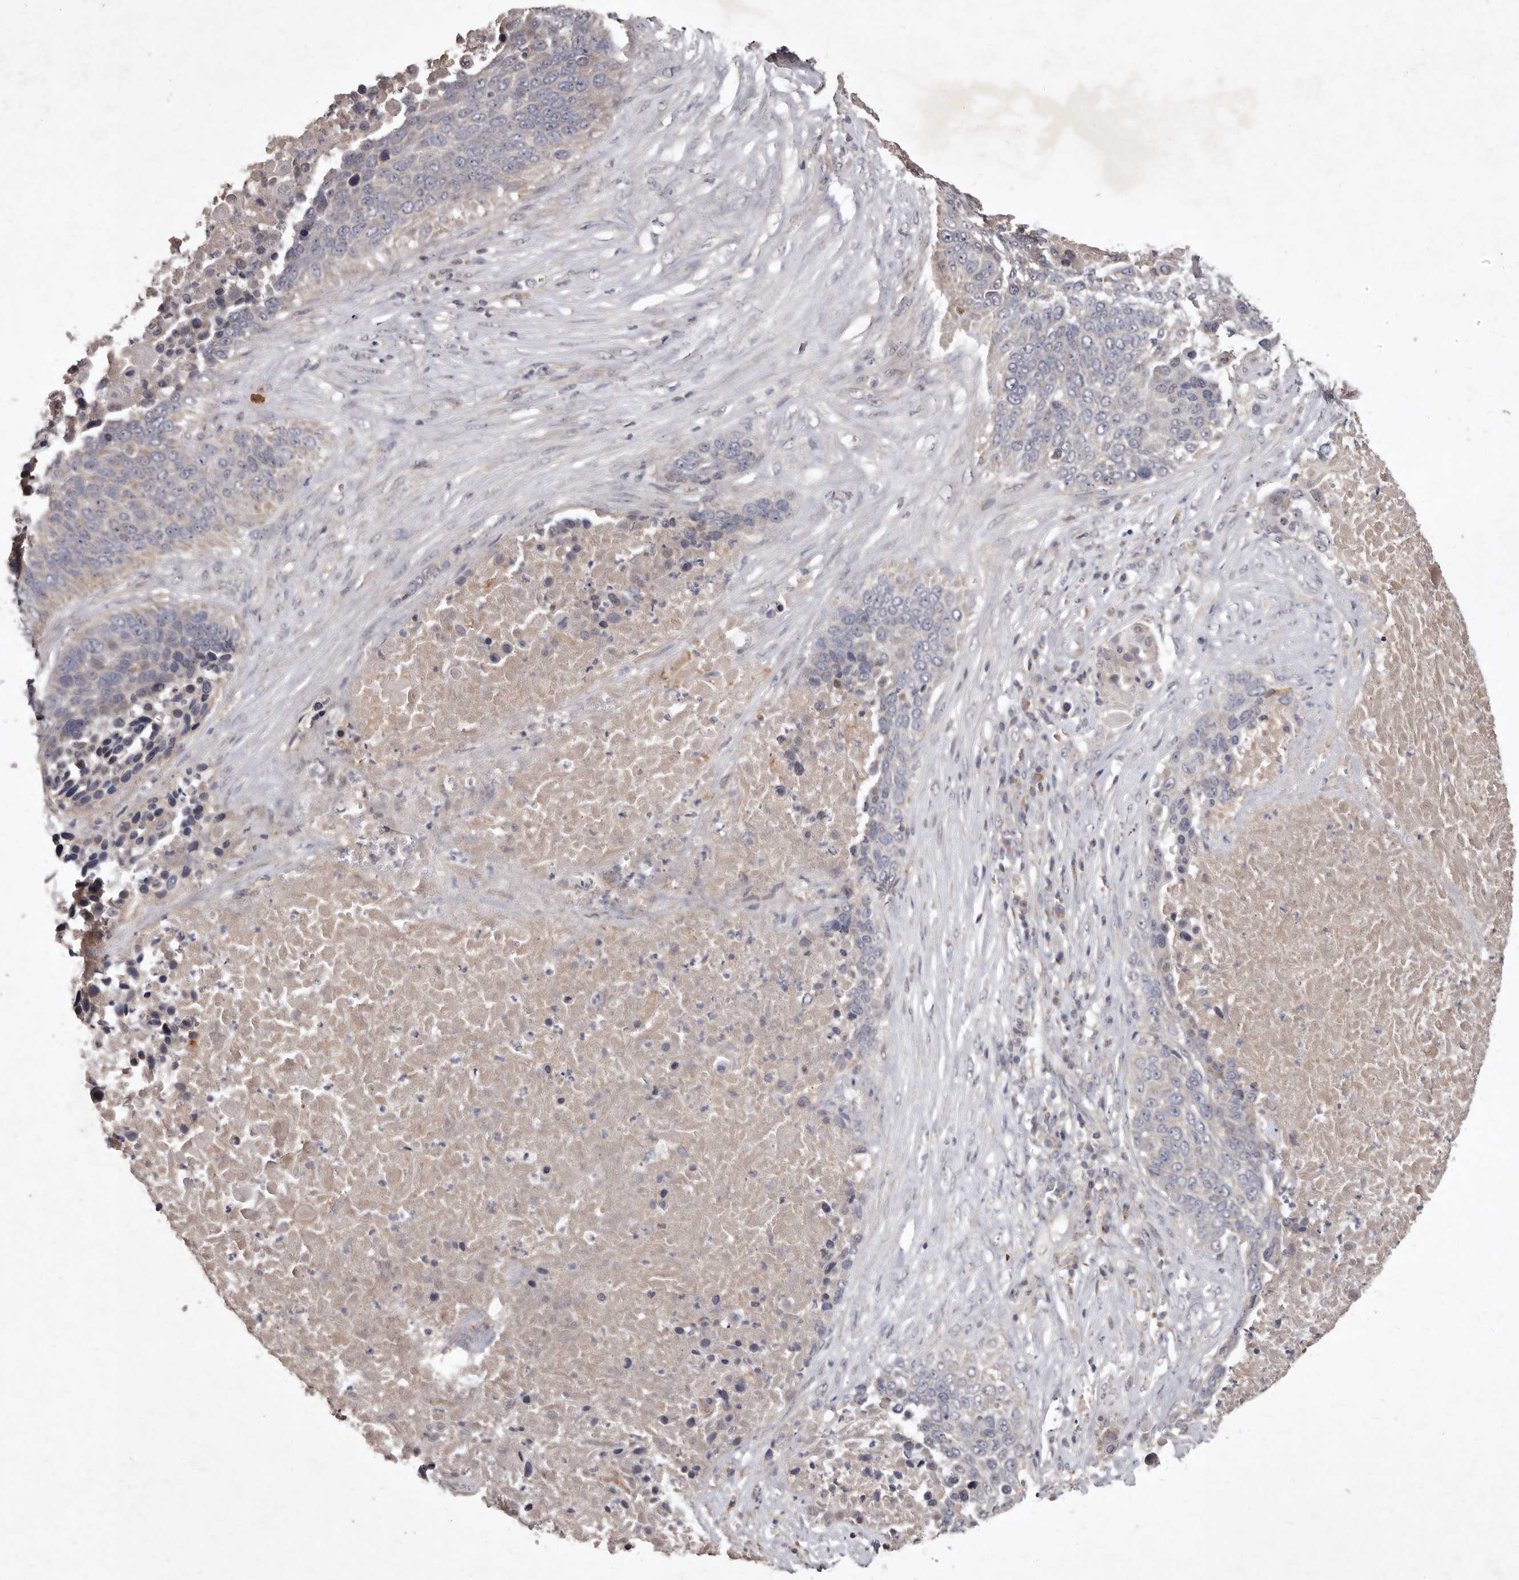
{"staining": {"intensity": "negative", "quantity": "none", "location": "none"}, "tissue": "lung cancer", "cell_type": "Tumor cells", "image_type": "cancer", "snomed": [{"axis": "morphology", "description": "Squamous cell carcinoma, NOS"}, {"axis": "topography", "description": "Lung"}], "caption": "A histopathology image of human lung cancer (squamous cell carcinoma) is negative for staining in tumor cells.", "gene": "FLAD1", "patient": {"sex": "male", "age": 66}}